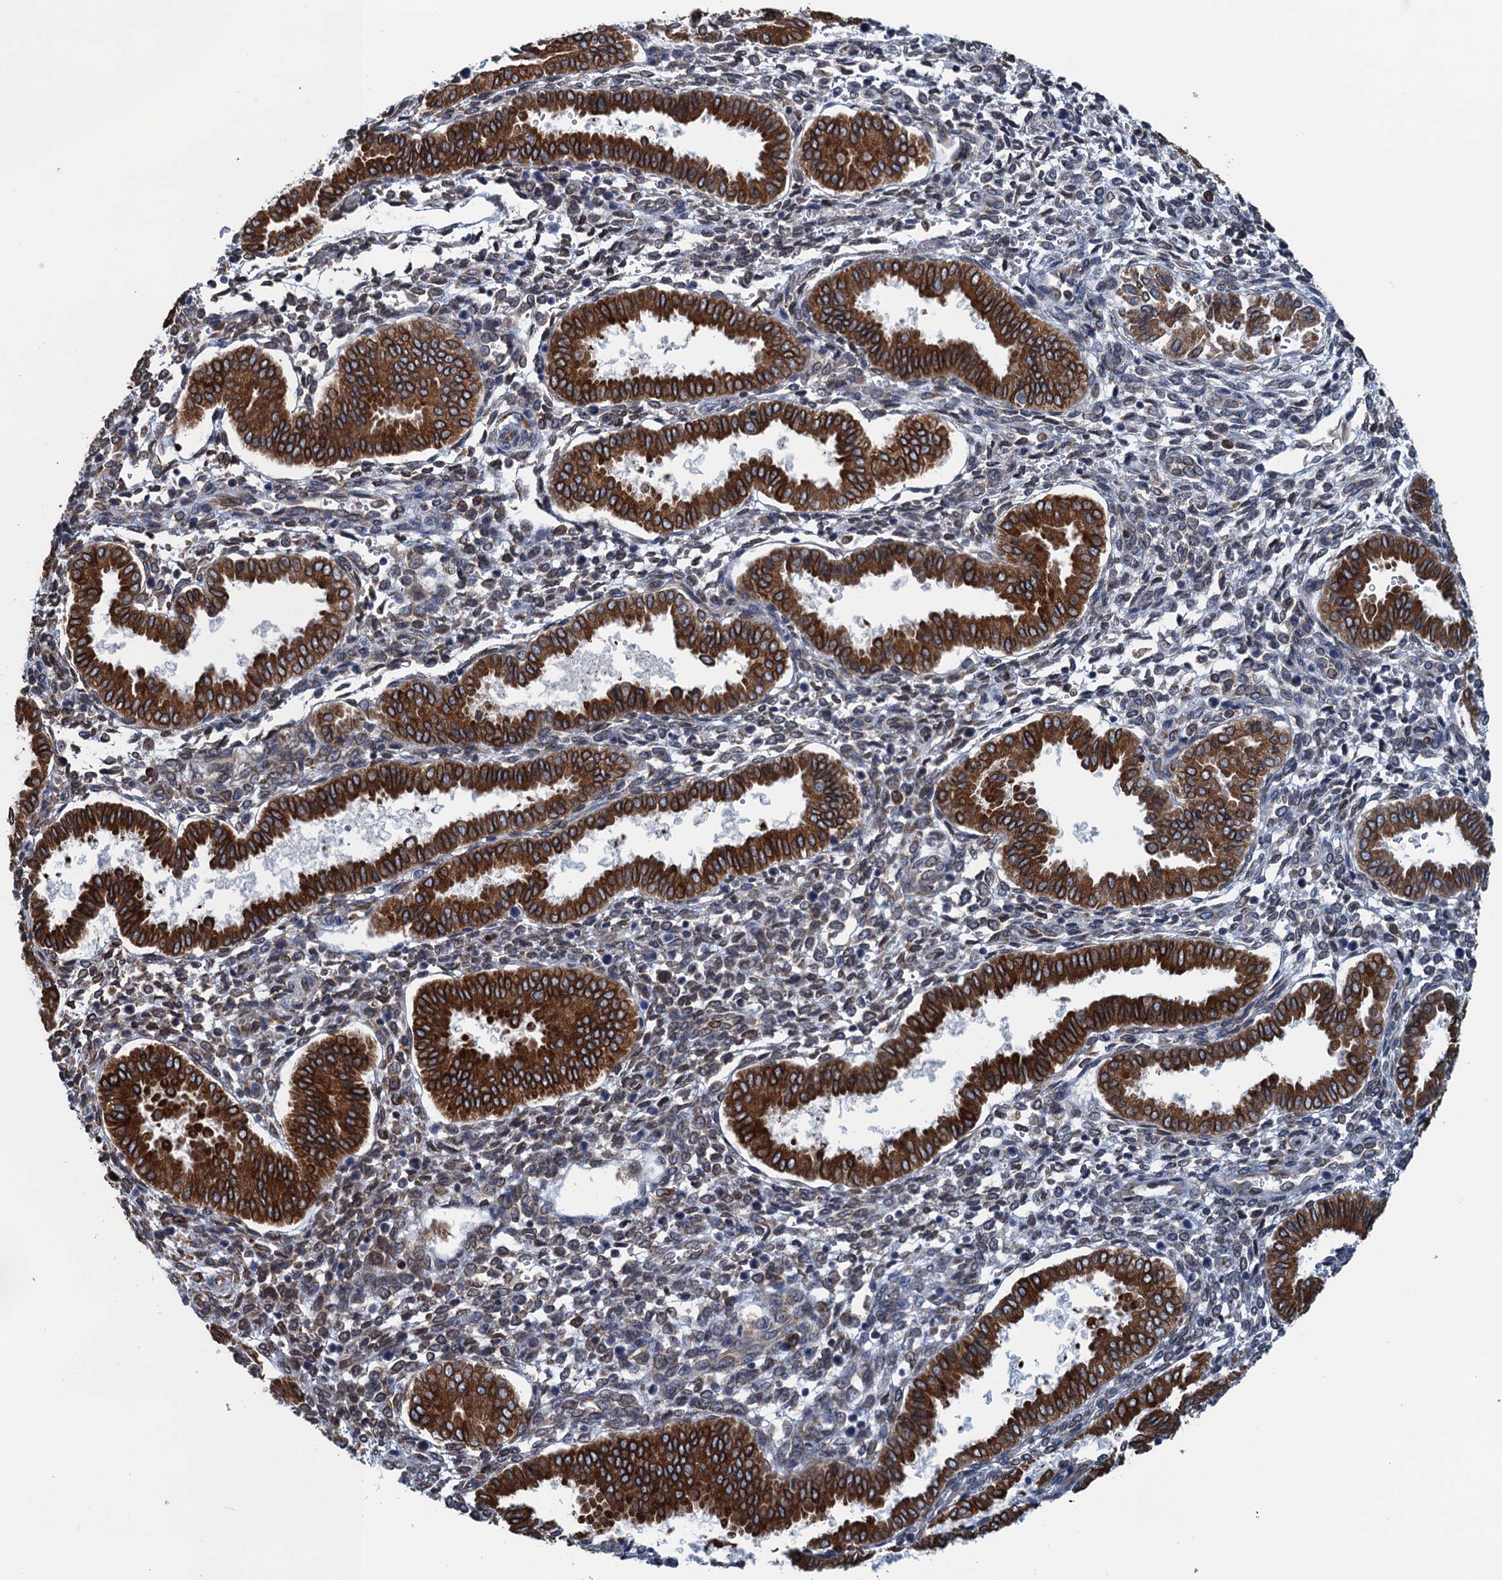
{"staining": {"intensity": "weak", "quantity": "<25%", "location": "cytoplasmic/membranous"}, "tissue": "endometrium", "cell_type": "Cells in endometrial stroma", "image_type": "normal", "snomed": [{"axis": "morphology", "description": "Normal tissue, NOS"}, {"axis": "topography", "description": "Endometrium"}], "caption": "IHC of benign human endometrium demonstrates no positivity in cells in endometrial stroma.", "gene": "TMEM205", "patient": {"sex": "female", "age": 24}}